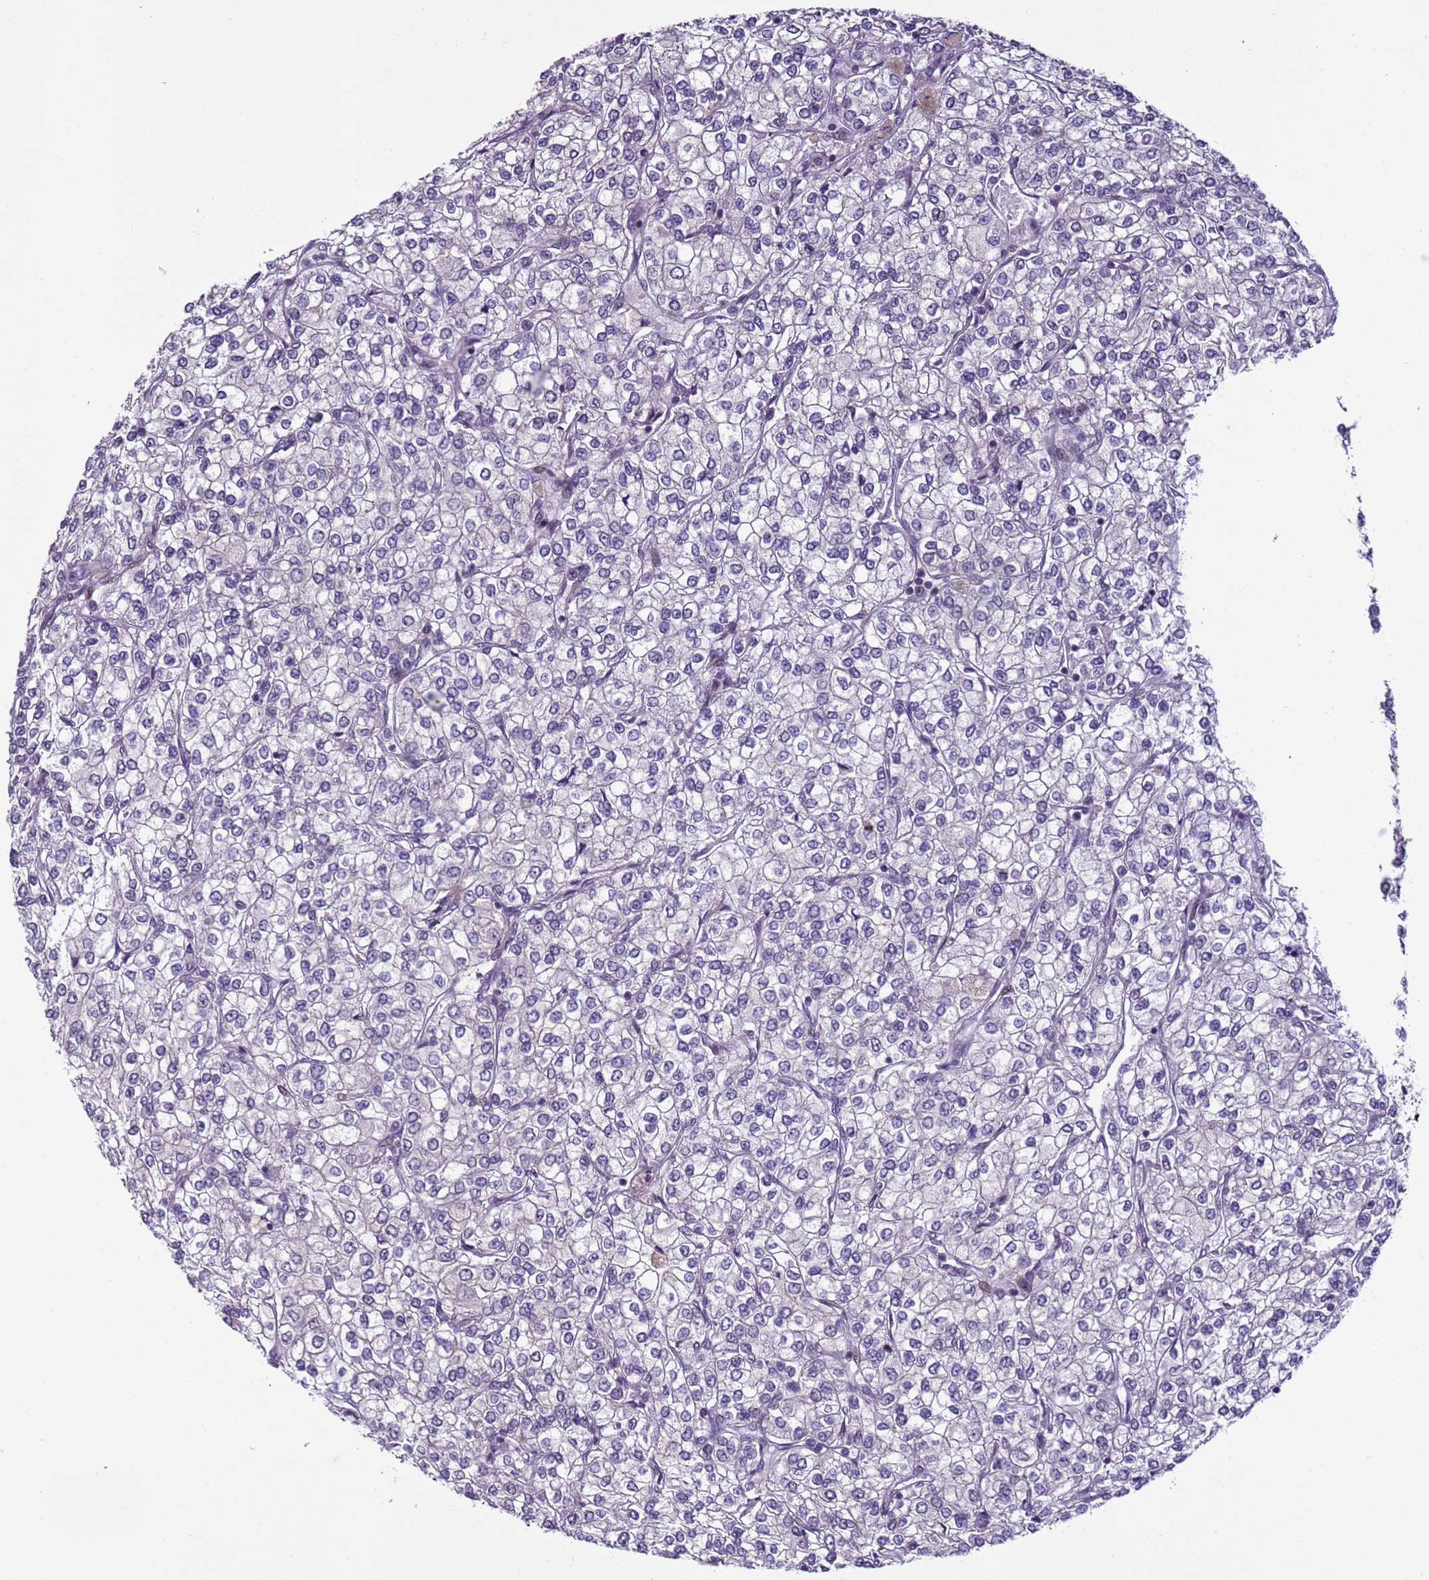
{"staining": {"intensity": "negative", "quantity": "none", "location": "none"}, "tissue": "renal cancer", "cell_type": "Tumor cells", "image_type": "cancer", "snomed": [{"axis": "morphology", "description": "Adenocarcinoma, NOS"}, {"axis": "topography", "description": "Kidney"}], "caption": "Histopathology image shows no significant protein positivity in tumor cells of renal cancer.", "gene": "SHC3", "patient": {"sex": "male", "age": 80}}